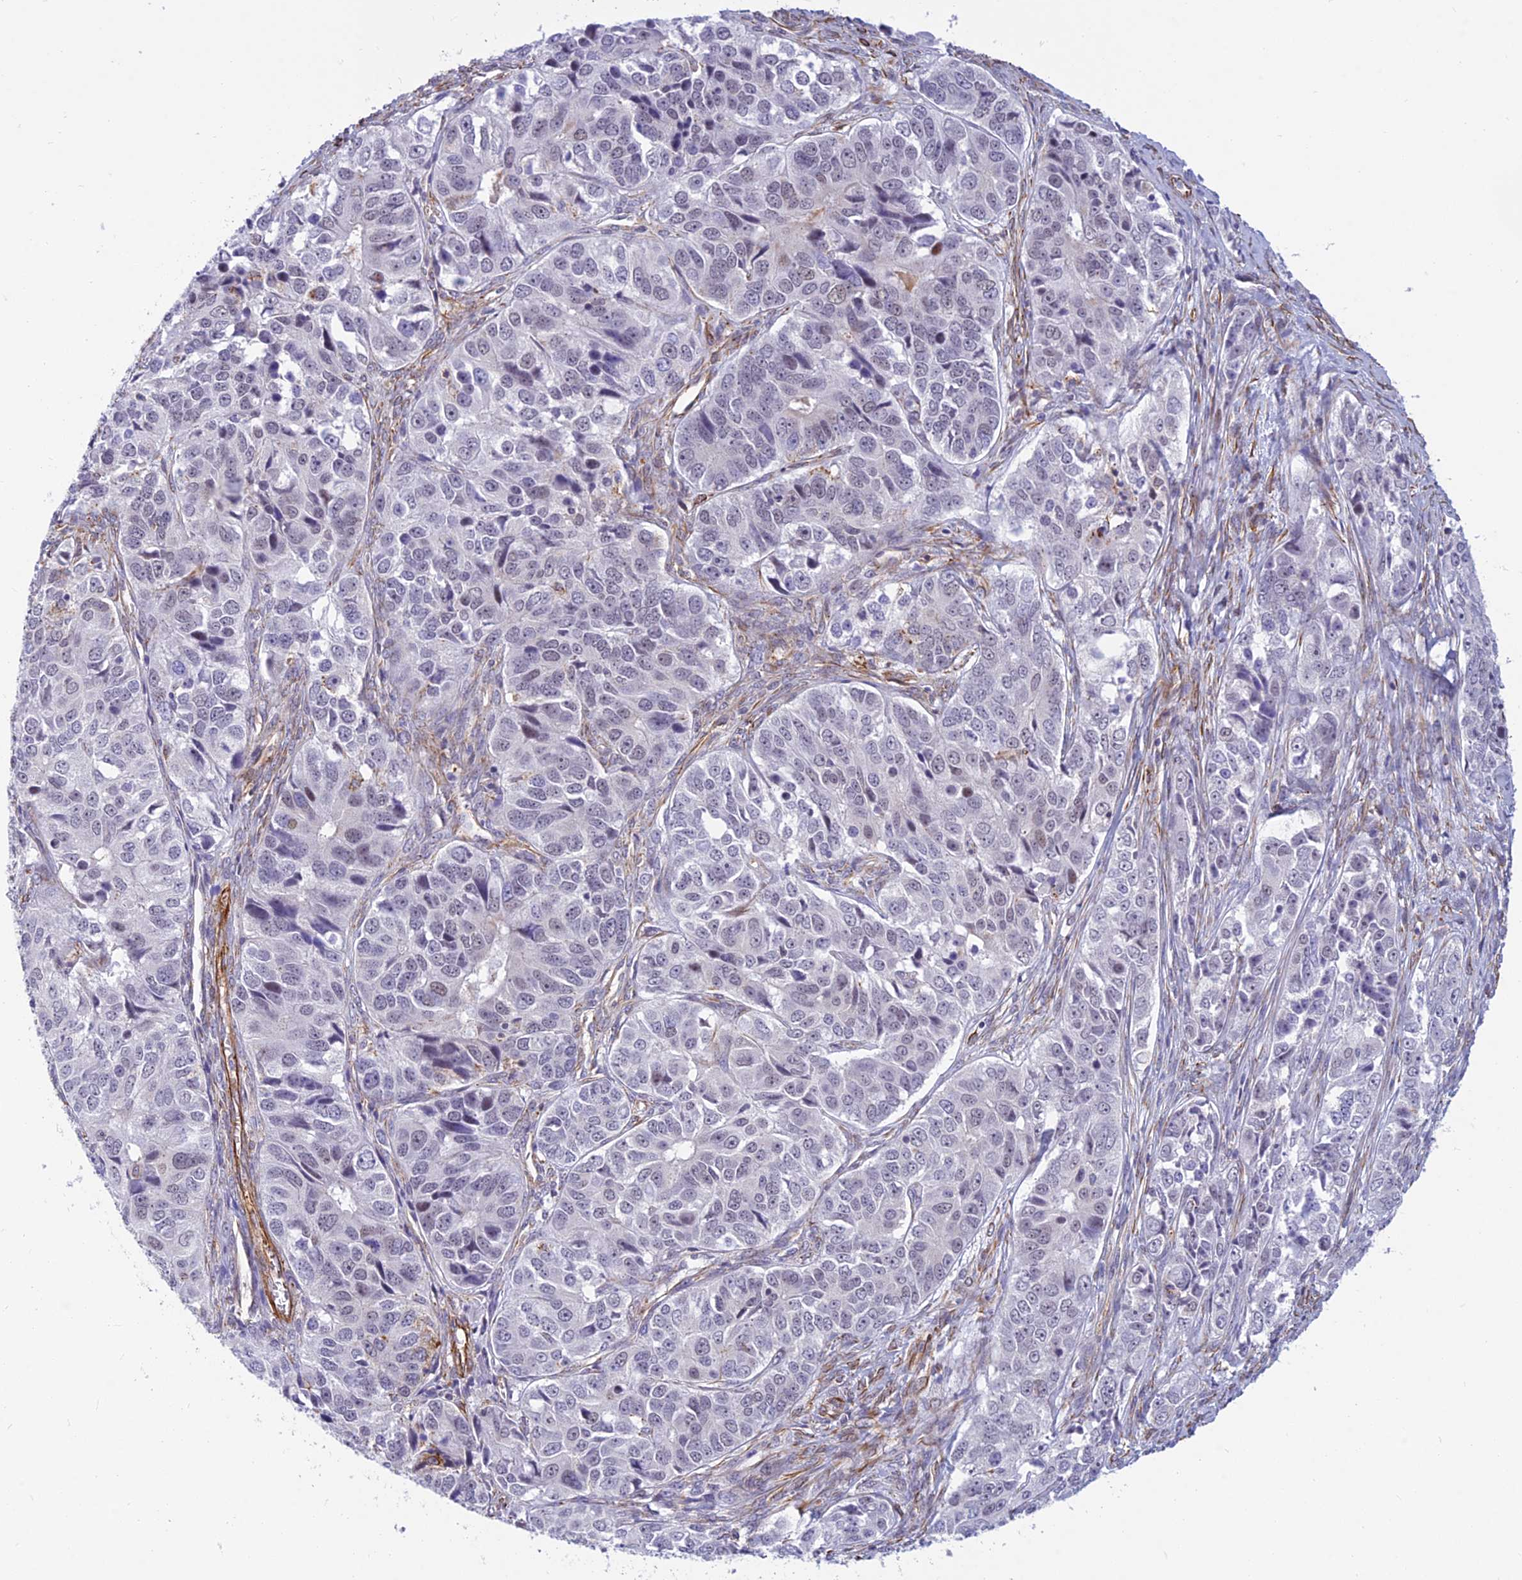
{"staining": {"intensity": "weak", "quantity": "<25%", "location": "nuclear"}, "tissue": "ovarian cancer", "cell_type": "Tumor cells", "image_type": "cancer", "snomed": [{"axis": "morphology", "description": "Carcinoma, endometroid"}, {"axis": "topography", "description": "Ovary"}], "caption": "IHC photomicrograph of human ovarian cancer (endometroid carcinoma) stained for a protein (brown), which displays no expression in tumor cells.", "gene": "SAPCD2", "patient": {"sex": "female", "age": 51}}